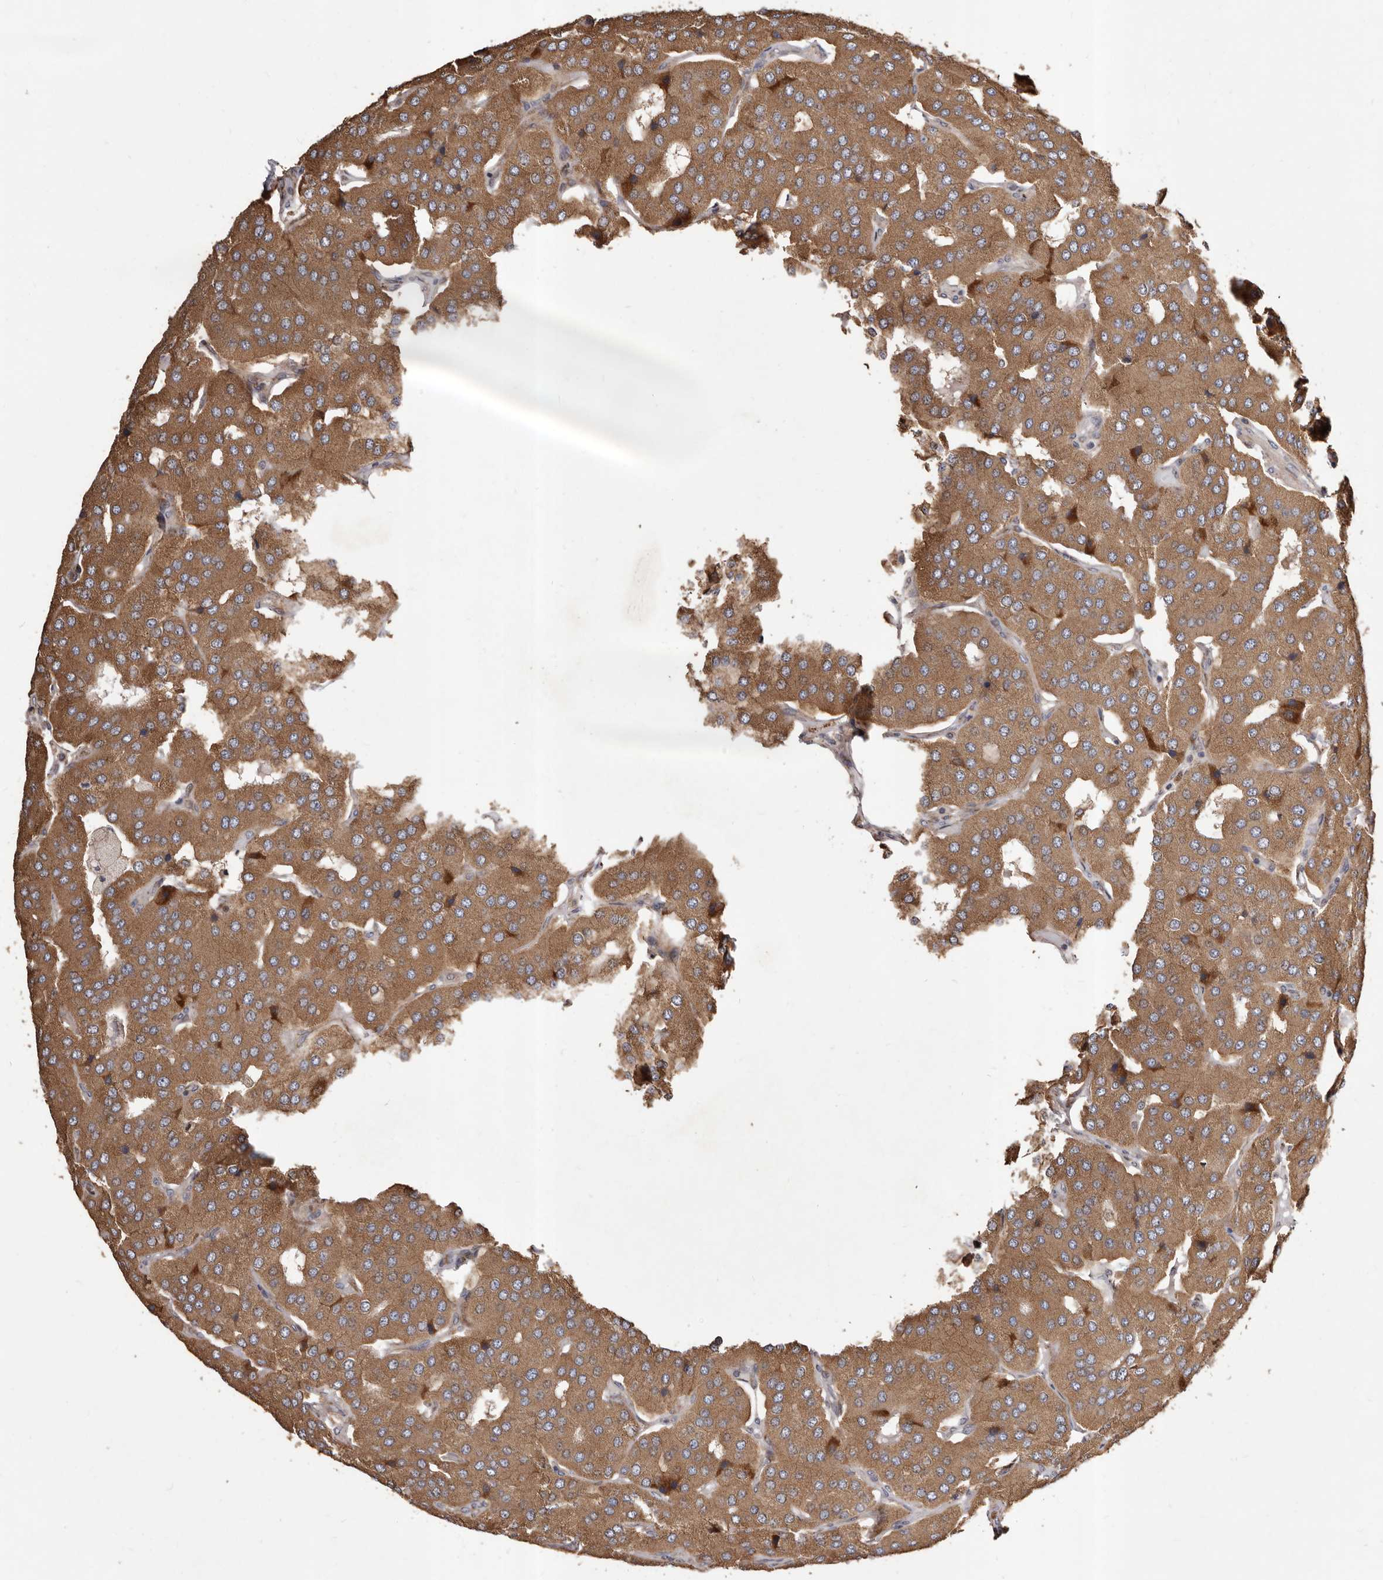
{"staining": {"intensity": "moderate", "quantity": ">75%", "location": "cytoplasmic/membranous"}, "tissue": "parathyroid gland", "cell_type": "Glandular cells", "image_type": "normal", "snomed": [{"axis": "morphology", "description": "Normal tissue, NOS"}, {"axis": "morphology", "description": "Adenoma, NOS"}, {"axis": "topography", "description": "Parathyroid gland"}], "caption": "About >75% of glandular cells in normal parathyroid gland exhibit moderate cytoplasmic/membranous protein positivity as visualized by brown immunohistochemical staining.", "gene": "STEAP2", "patient": {"sex": "female", "age": 86}}